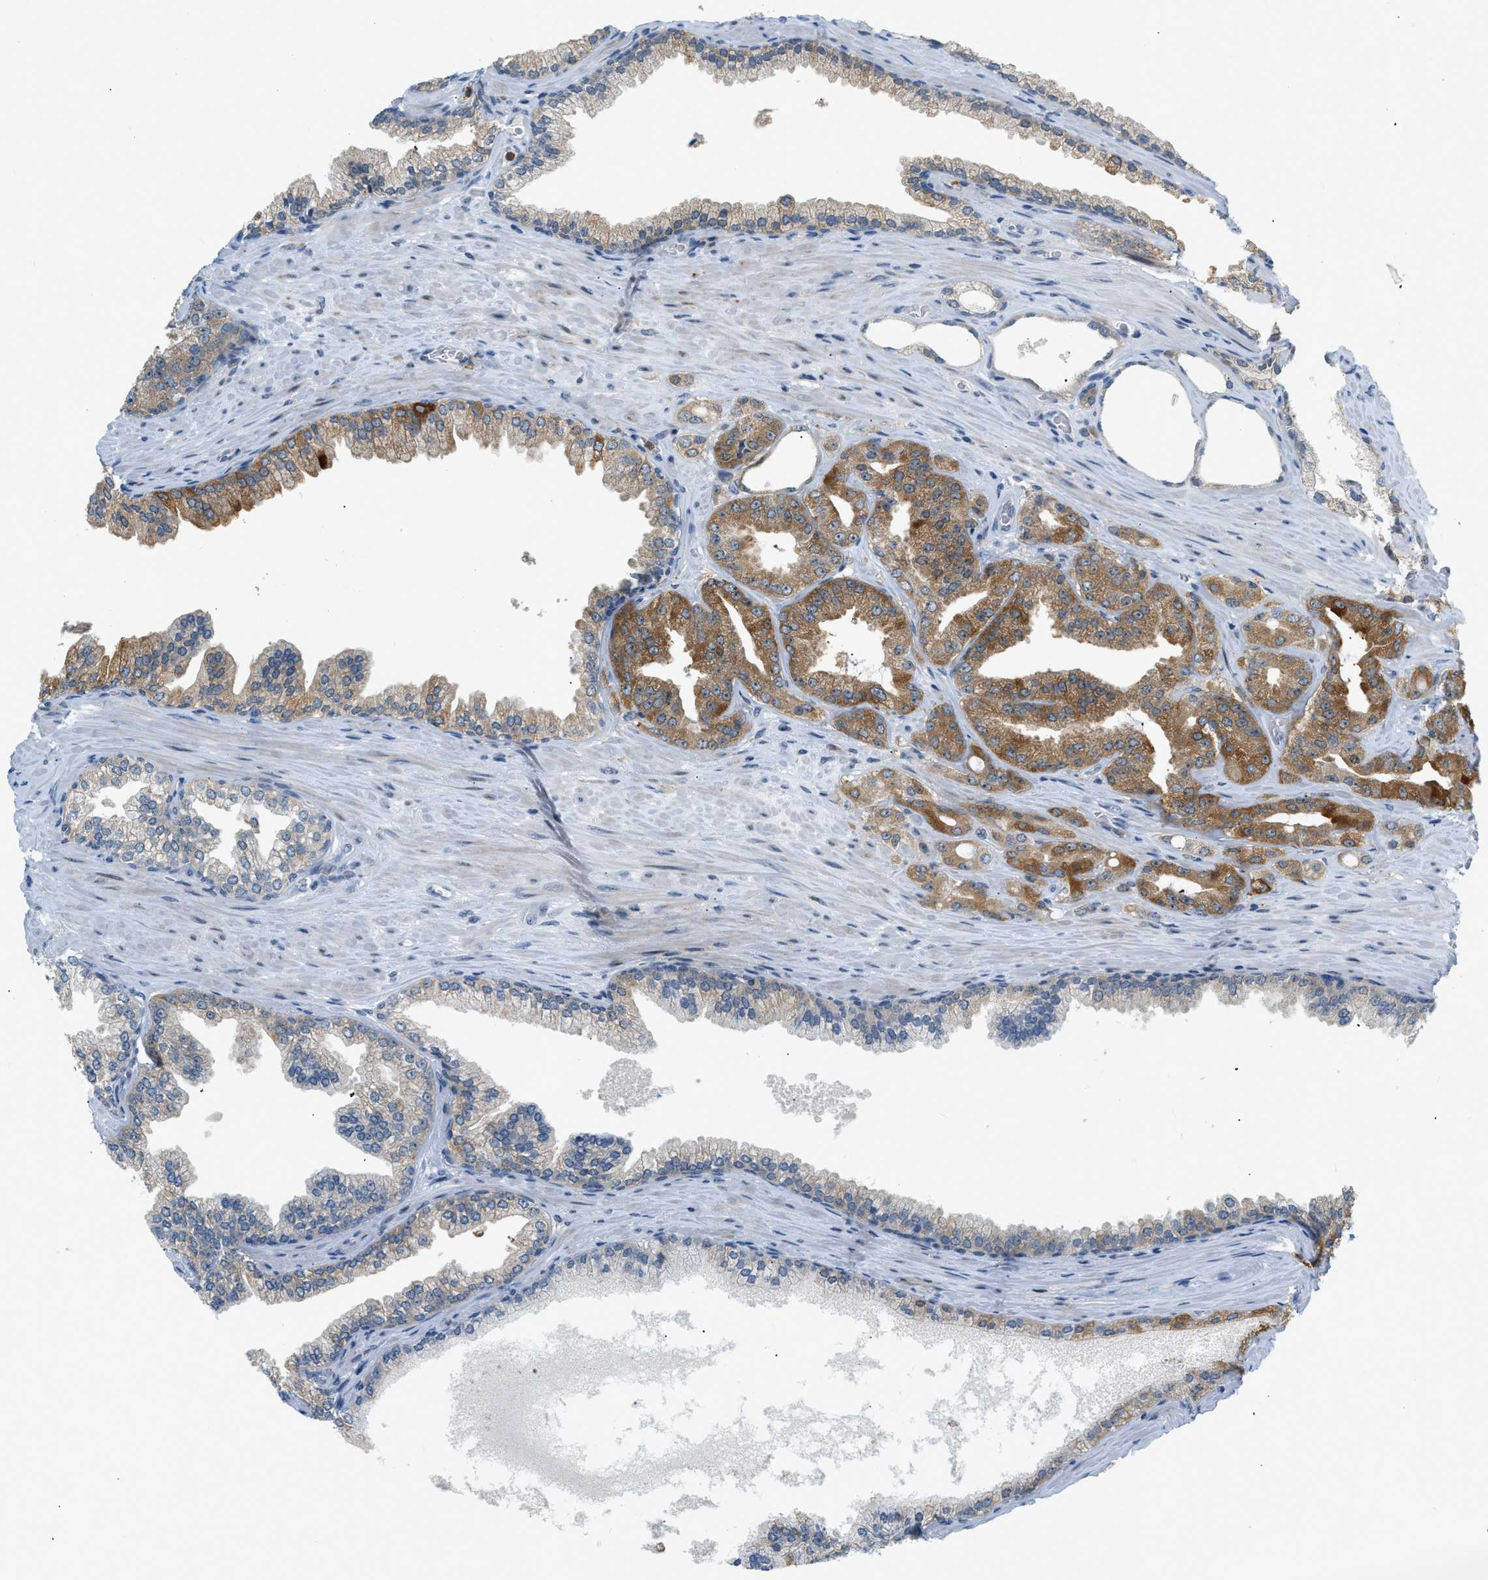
{"staining": {"intensity": "moderate", "quantity": "25%-75%", "location": "cytoplasmic/membranous"}, "tissue": "prostate cancer", "cell_type": "Tumor cells", "image_type": "cancer", "snomed": [{"axis": "morphology", "description": "Adenocarcinoma, High grade"}, {"axis": "topography", "description": "Prostate"}], "caption": "This is a photomicrograph of immunohistochemistry staining of prostate high-grade adenocarcinoma, which shows moderate positivity in the cytoplasmic/membranous of tumor cells.", "gene": "ZNF408", "patient": {"sex": "male", "age": 71}}